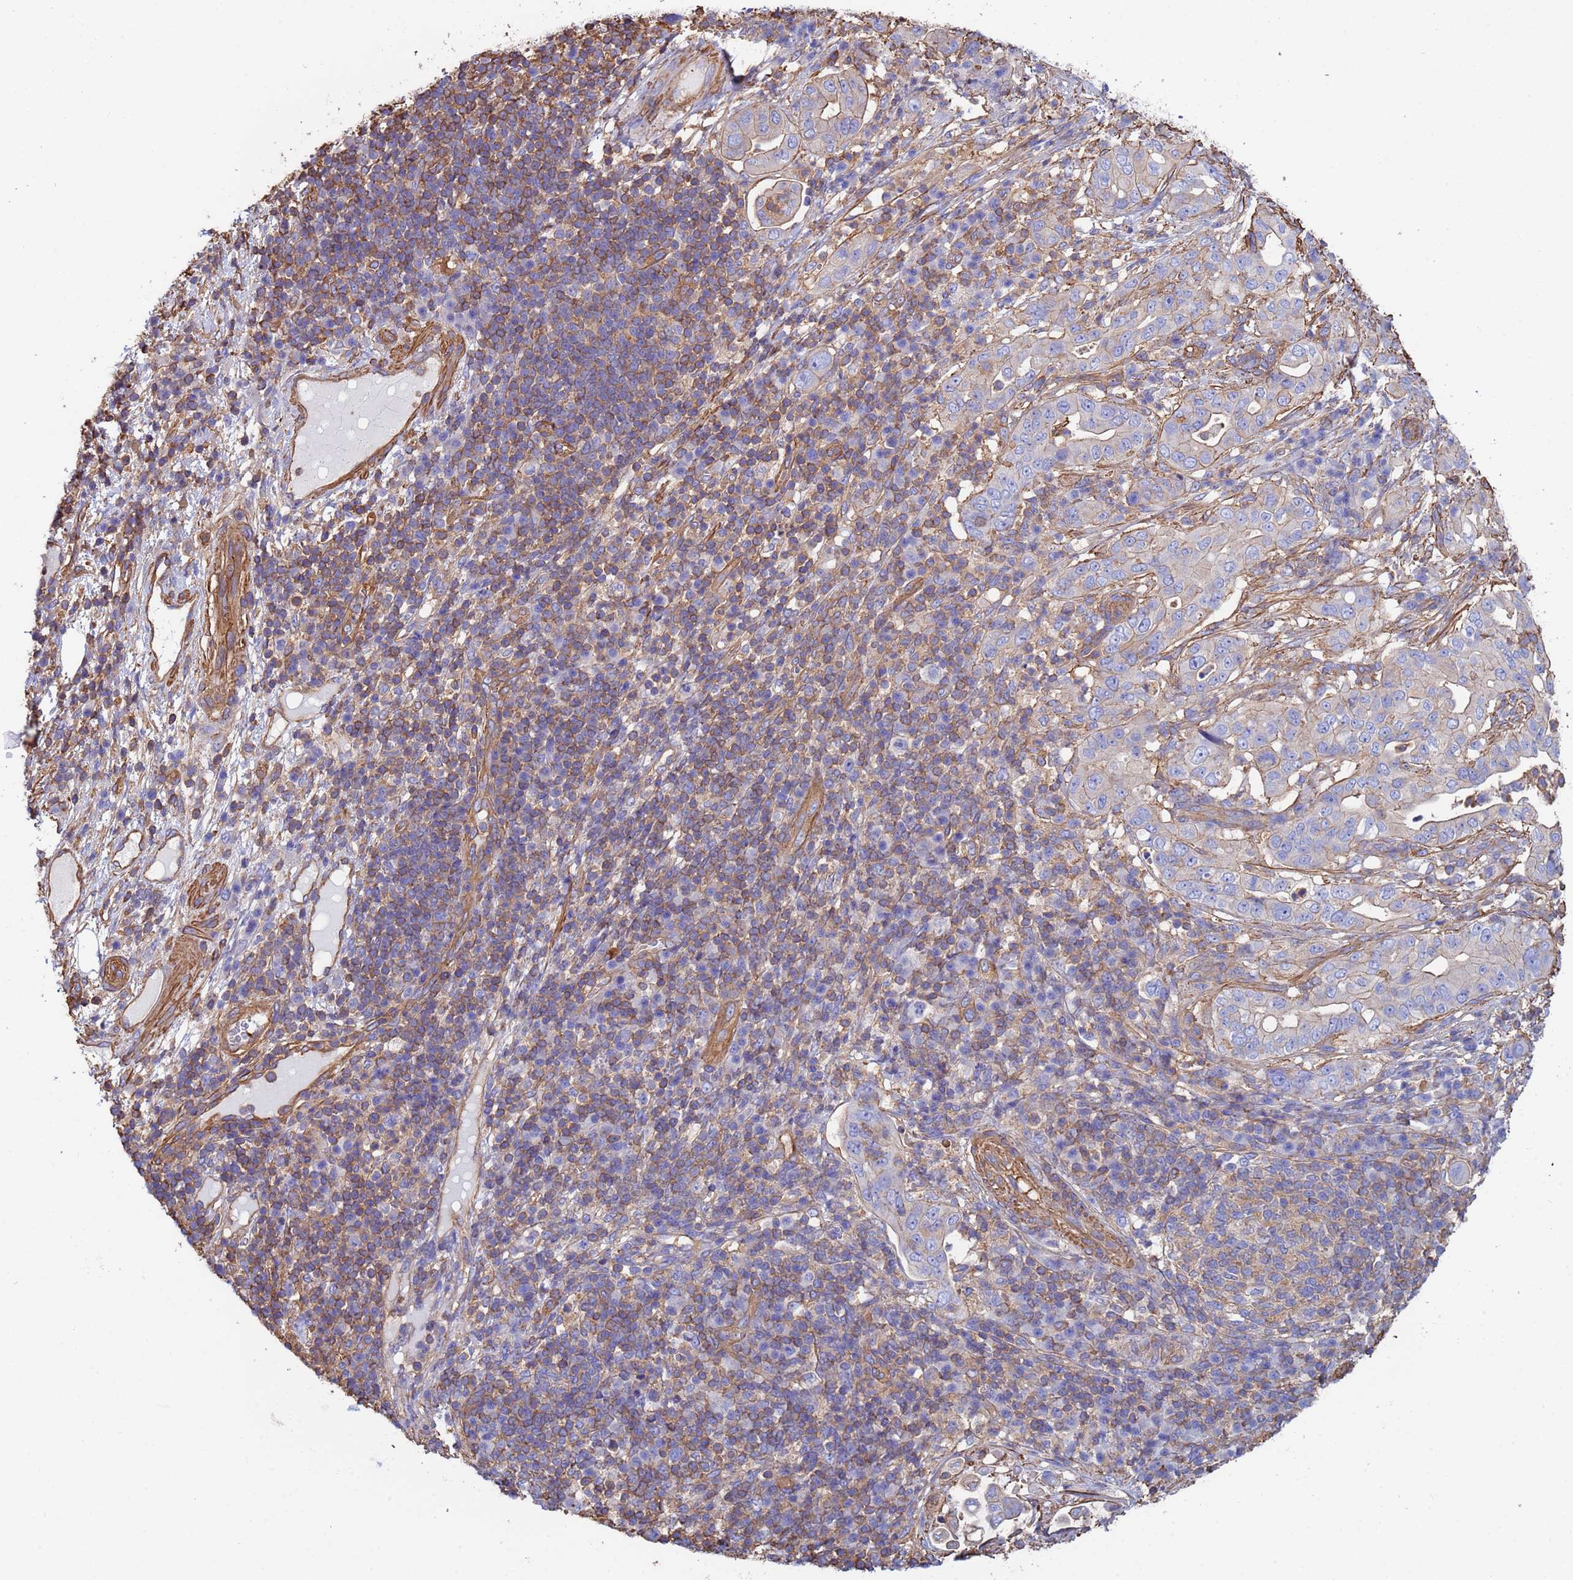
{"staining": {"intensity": "weak", "quantity": "<25%", "location": "cytoplasmic/membranous"}, "tissue": "pancreatic cancer", "cell_type": "Tumor cells", "image_type": "cancer", "snomed": [{"axis": "morphology", "description": "Normal tissue, NOS"}, {"axis": "morphology", "description": "Adenocarcinoma, NOS"}, {"axis": "topography", "description": "Lymph node"}, {"axis": "topography", "description": "Pancreas"}], "caption": "Immunohistochemistry (IHC) of pancreatic cancer (adenocarcinoma) displays no expression in tumor cells. (Immunohistochemistry, brightfield microscopy, high magnification).", "gene": "MYL12A", "patient": {"sex": "female", "age": 67}}